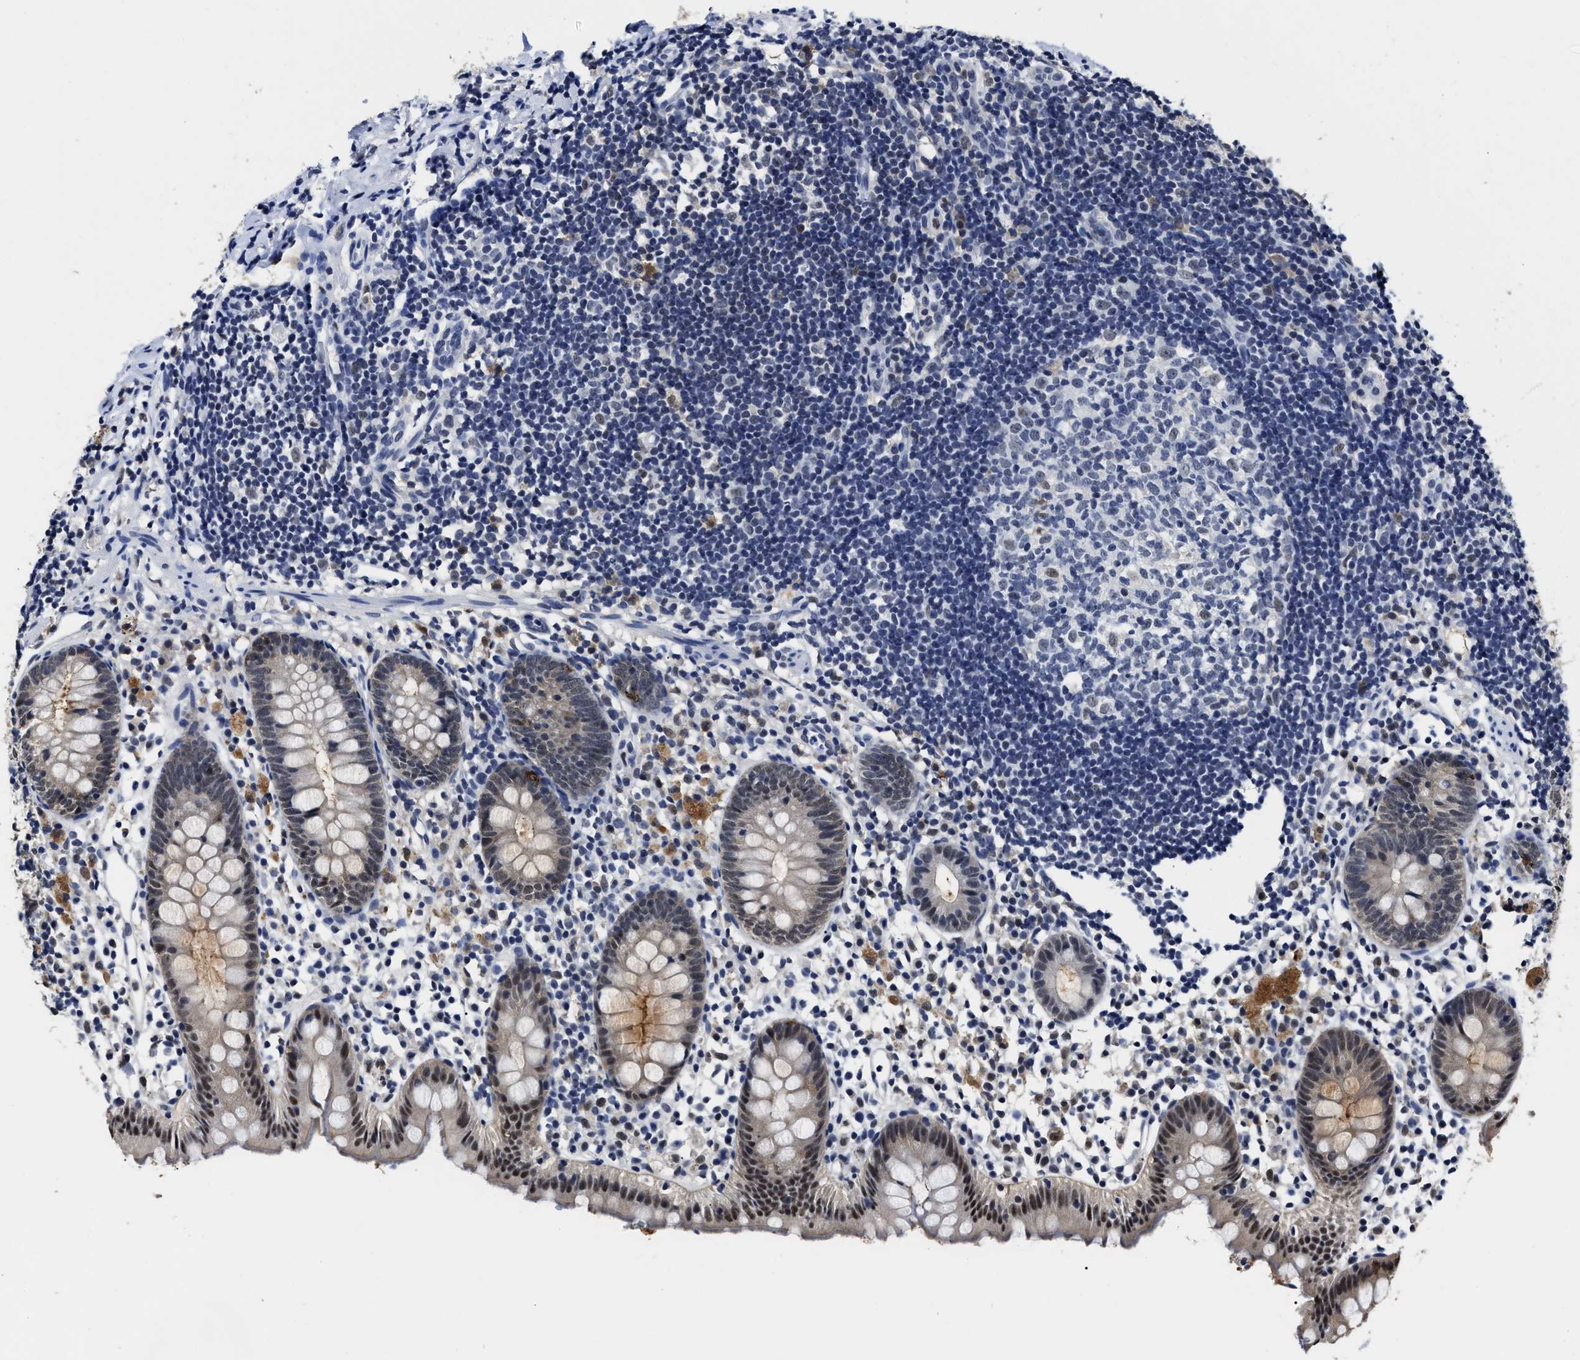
{"staining": {"intensity": "moderate", "quantity": "25%-75%", "location": "cytoplasmic/membranous,nuclear"}, "tissue": "appendix", "cell_type": "Glandular cells", "image_type": "normal", "snomed": [{"axis": "morphology", "description": "Normal tissue, NOS"}, {"axis": "topography", "description": "Appendix"}], "caption": "Brown immunohistochemical staining in unremarkable appendix shows moderate cytoplasmic/membranous,nuclear expression in about 25%-75% of glandular cells.", "gene": "PRPF4B", "patient": {"sex": "female", "age": 20}}